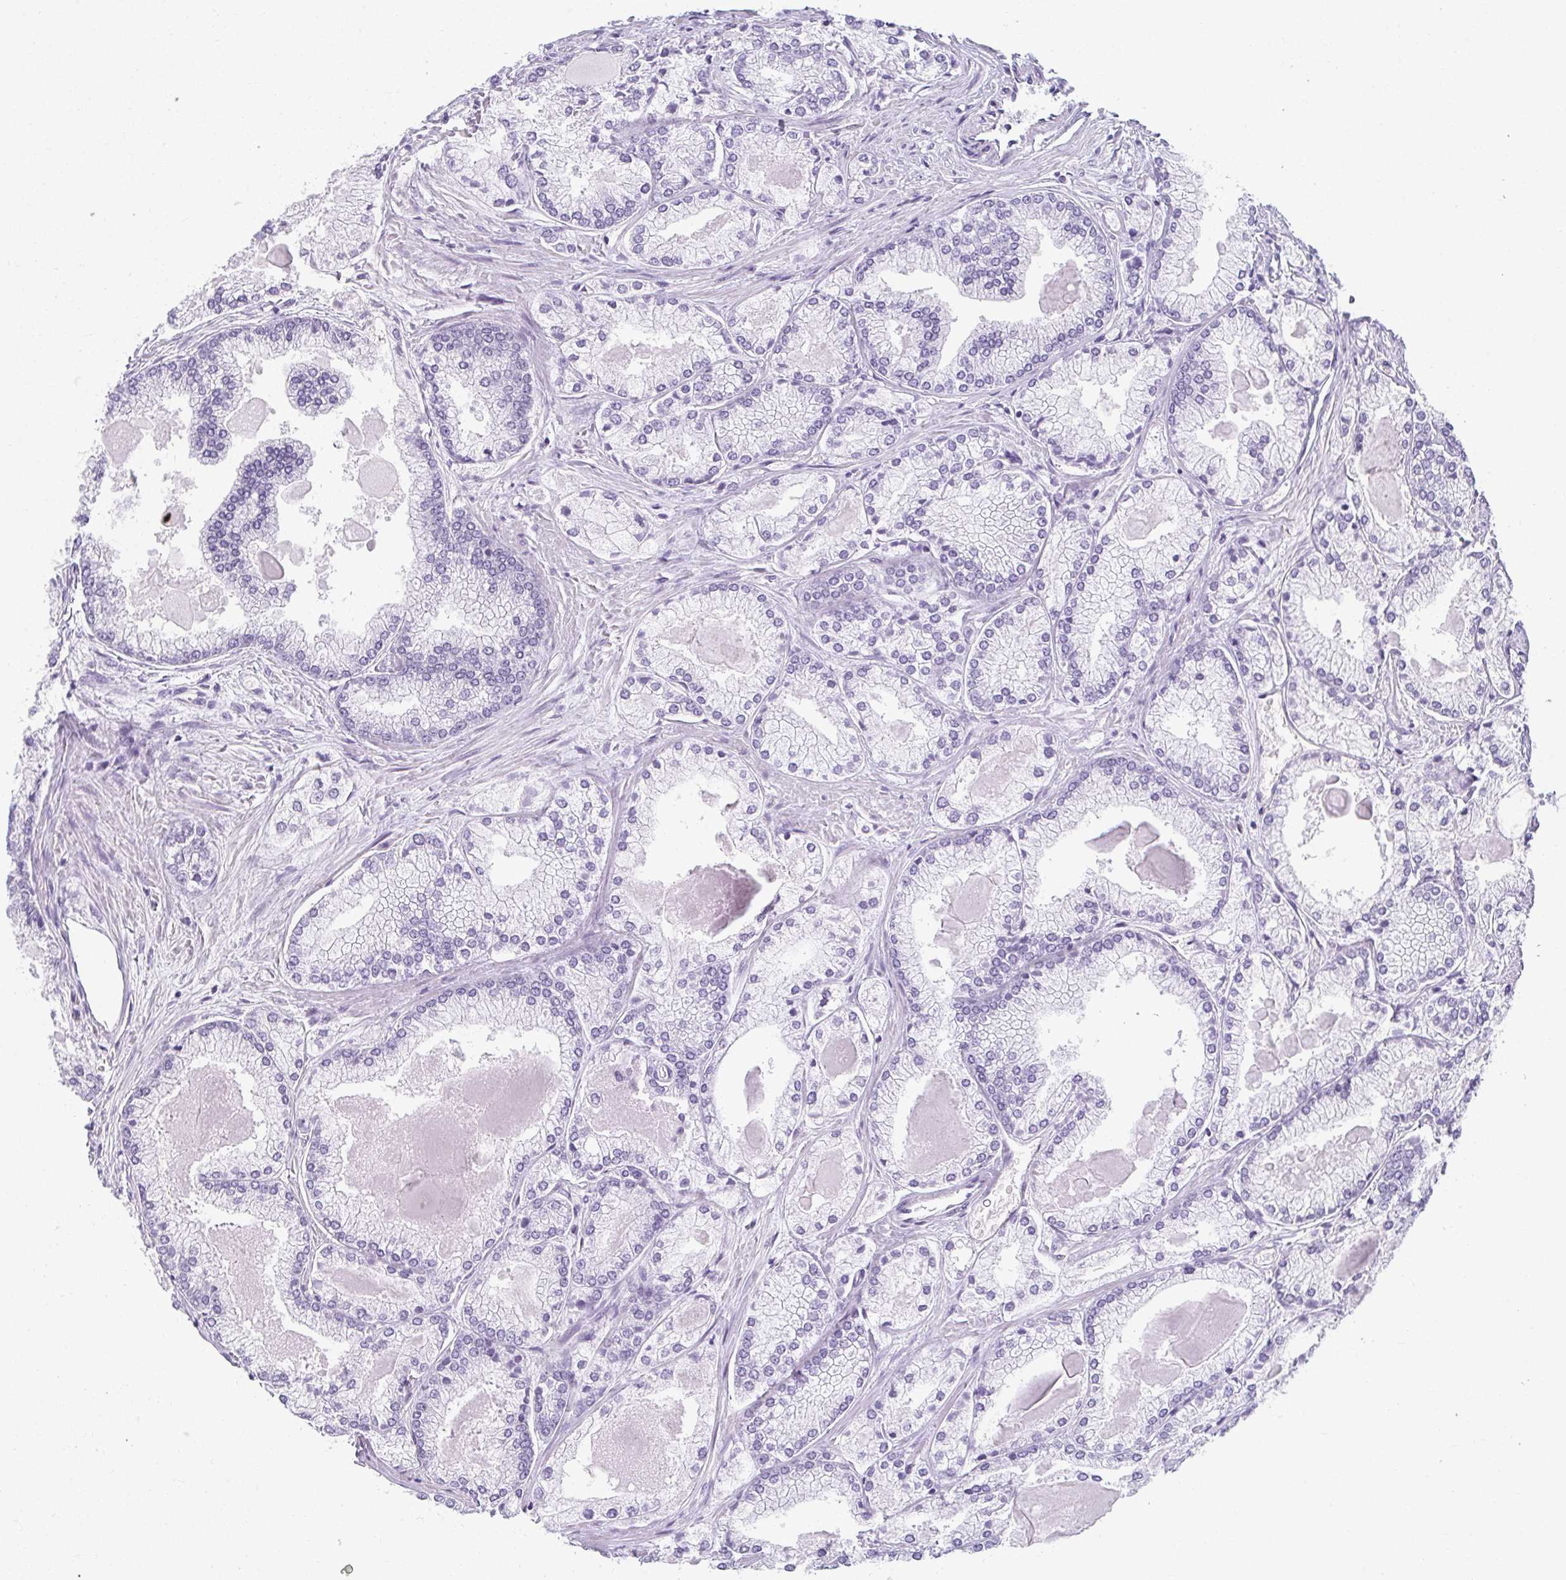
{"staining": {"intensity": "negative", "quantity": "none", "location": "none"}, "tissue": "prostate cancer", "cell_type": "Tumor cells", "image_type": "cancer", "snomed": [{"axis": "morphology", "description": "Adenocarcinoma, High grade"}, {"axis": "topography", "description": "Prostate"}], "caption": "Tumor cells are negative for protein expression in human high-grade adenocarcinoma (prostate).", "gene": "MOBP", "patient": {"sex": "male", "age": 68}}